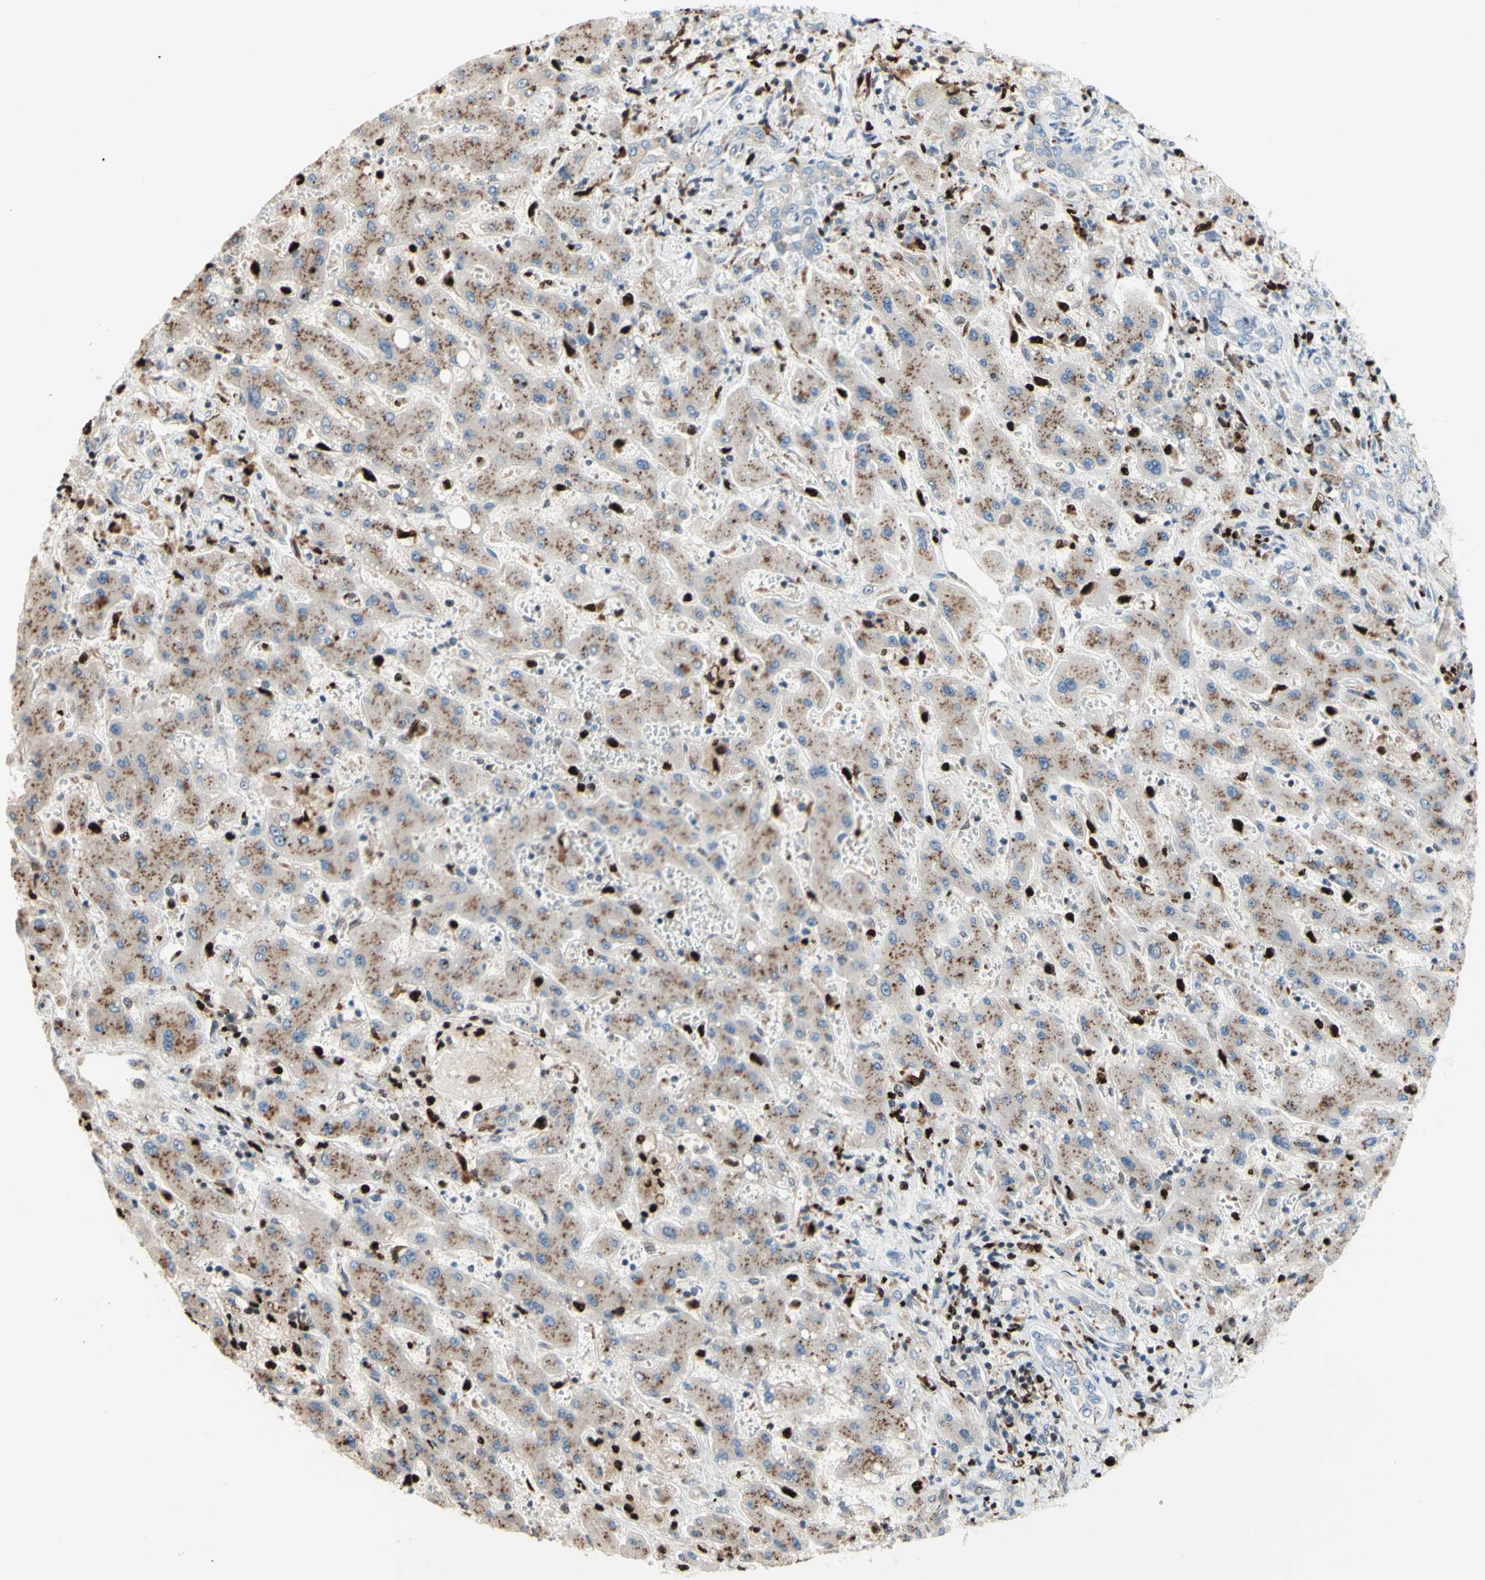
{"staining": {"intensity": "weak", "quantity": ">75%", "location": "cytoplasmic/membranous"}, "tissue": "liver cancer", "cell_type": "Tumor cells", "image_type": "cancer", "snomed": [{"axis": "morphology", "description": "Cholangiocarcinoma"}, {"axis": "topography", "description": "Liver"}], "caption": "The histopathology image reveals a brown stain indicating the presence of a protein in the cytoplasmic/membranous of tumor cells in liver cancer (cholangiocarcinoma).", "gene": "EED", "patient": {"sex": "male", "age": 50}}